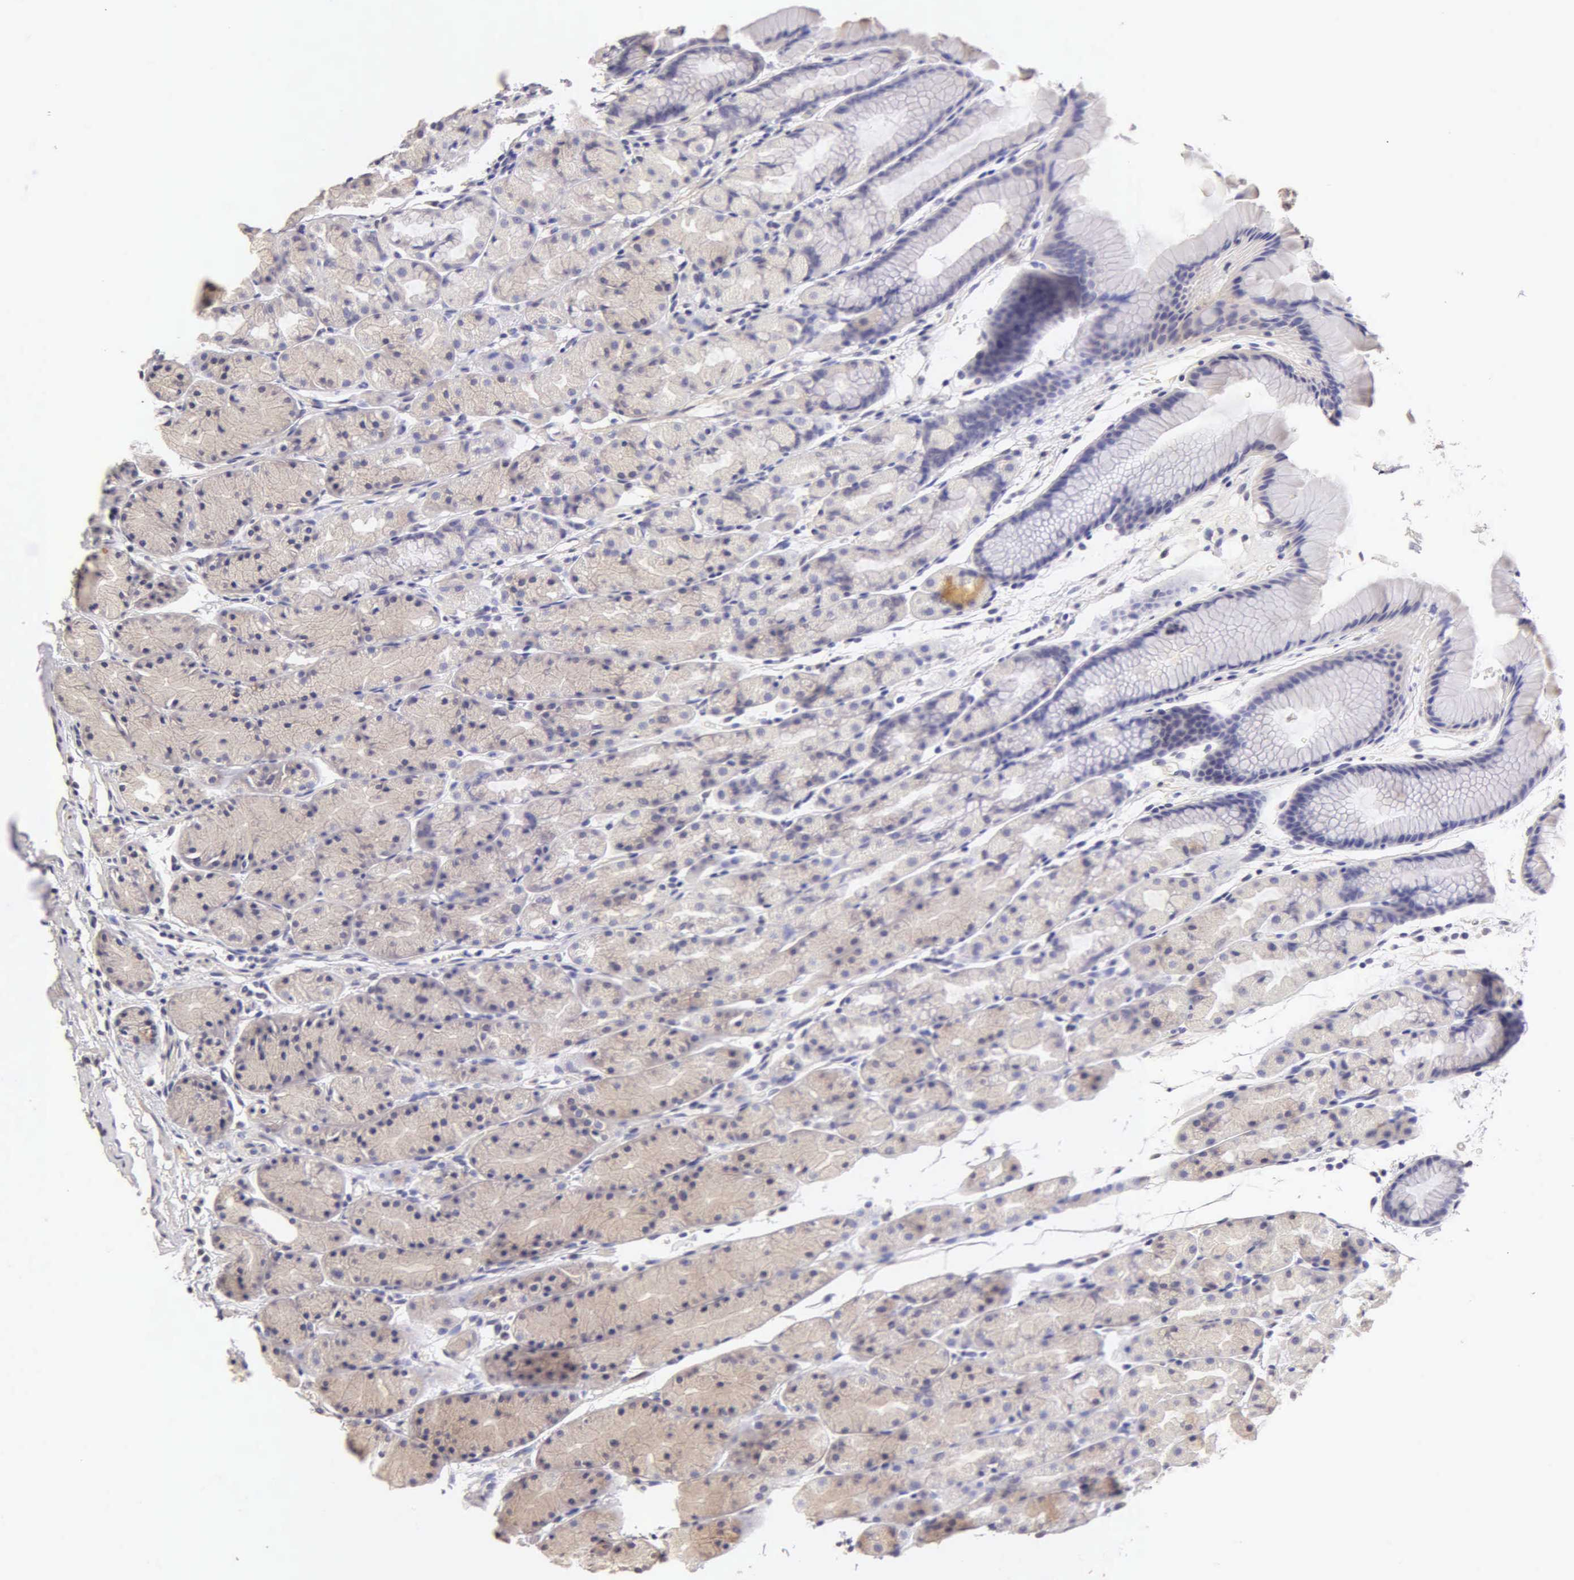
{"staining": {"intensity": "weak", "quantity": "<25%", "location": "cytoplasmic/membranous"}, "tissue": "stomach", "cell_type": "Glandular cells", "image_type": "normal", "snomed": [{"axis": "morphology", "description": "Normal tissue, NOS"}, {"axis": "topography", "description": "Esophagus"}, {"axis": "topography", "description": "Stomach, upper"}], "caption": "Protein analysis of normal stomach shows no significant expression in glandular cells. The staining is performed using DAB brown chromogen with nuclei counter-stained in using hematoxylin.", "gene": "ESR1", "patient": {"sex": "male", "age": 47}}